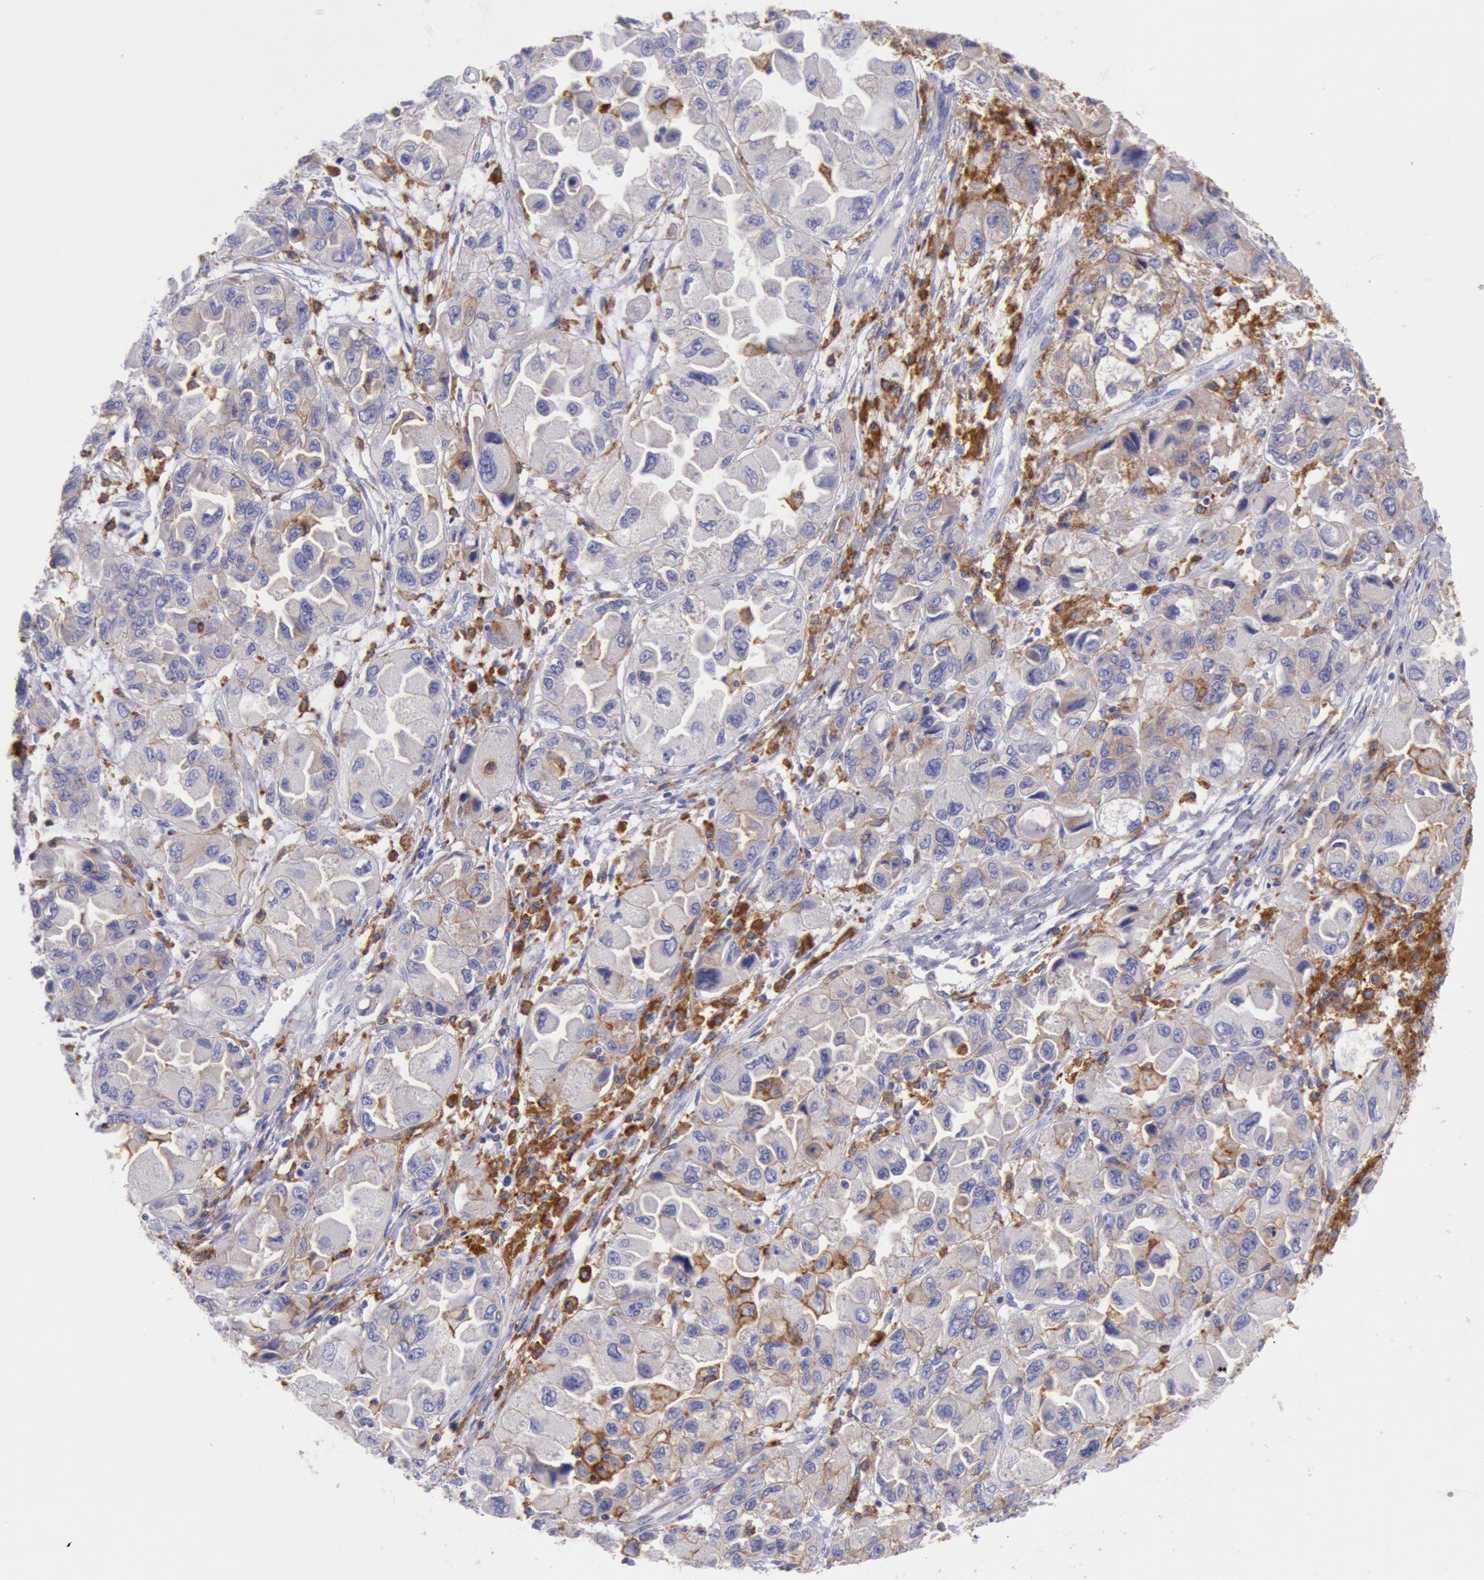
{"staining": {"intensity": "weak", "quantity": "<25%", "location": "cytoplasmic/membranous"}, "tissue": "ovarian cancer", "cell_type": "Tumor cells", "image_type": "cancer", "snomed": [{"axis": "morphology", "description": "Cystadenocarcinoma, serous, NOS"}, {"axis": "topography", "description": "Ovary"}], "caption": "Ovarian cancer (serous cystadenocarcinoma) was stained to show a protein in brown. There is no significant expression in tumor cells. (DAB (3,3'-diaminobenzidine) immunohistochemistry (IHC) visualized using brightfield microscopy, high magnification).", "gene": "LYN", "patient": {"sex": "female", "age": 84}}